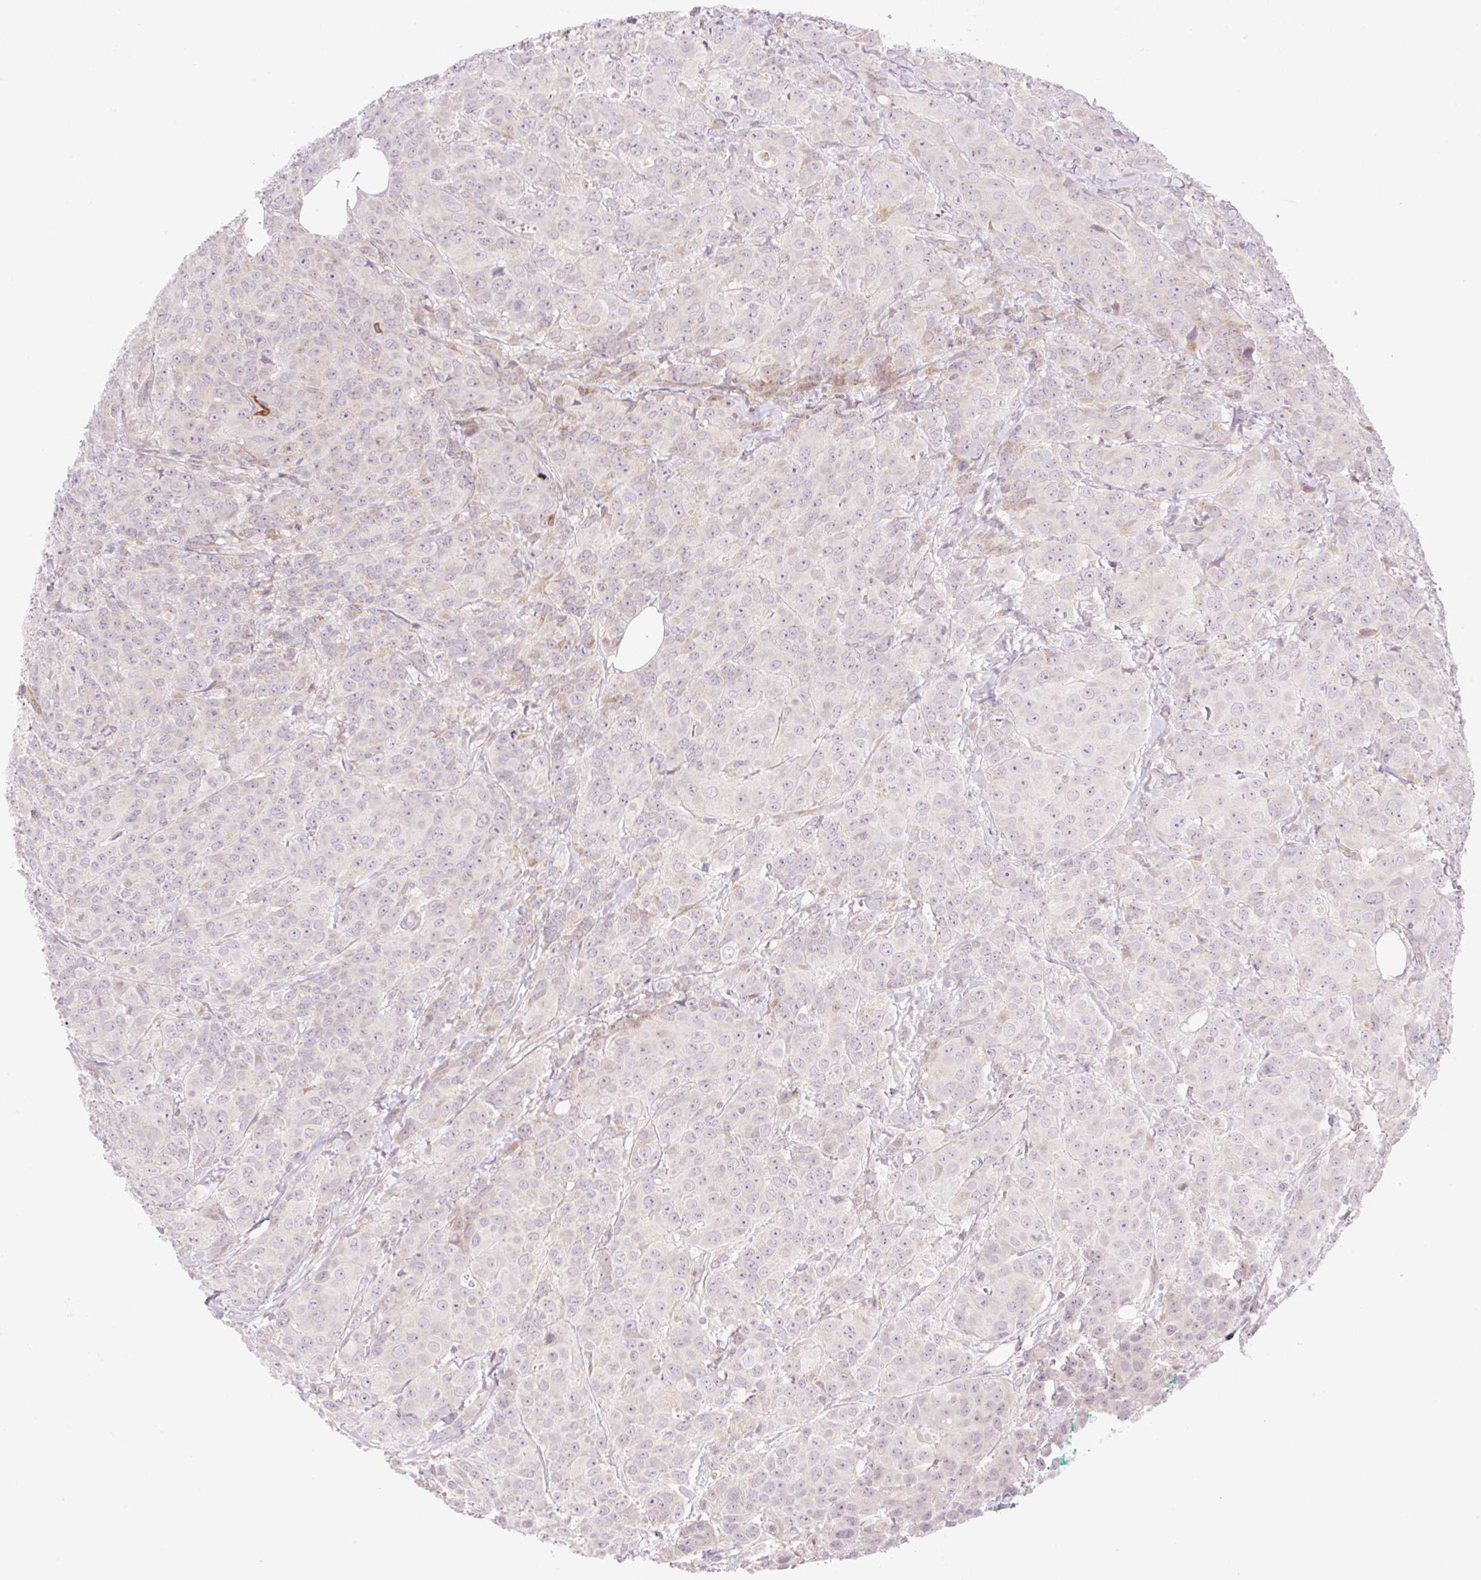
{"staining": {"intensity": "negative", "quantity": "none", "location": "none"}, "tissue": "breast cancer", "cell_type": "Tumor cells", "image_type": "cancer", "snomed": [{"axis": "morphology", "description": "Normal tissue, NOS"}, {"axis": "morphology", "description": "Duct carcinoma"}, {"axis": "topography", "description": "Breast"}], "caption": "DAB (3,3'-diaminobenzidine) immunohistochemical staining of breast intraductal carcinoma reveals no significant positivity in tumor cells. The staining was performed using DAB (3,3'-diaminobenzidine) to visualize the protein expression in brown, while the nuclei were stained in blue with hematoxylin (Magnification: 20x).", "gene": "ZNF394", "patient": {"sex": "female", "age": 43}}